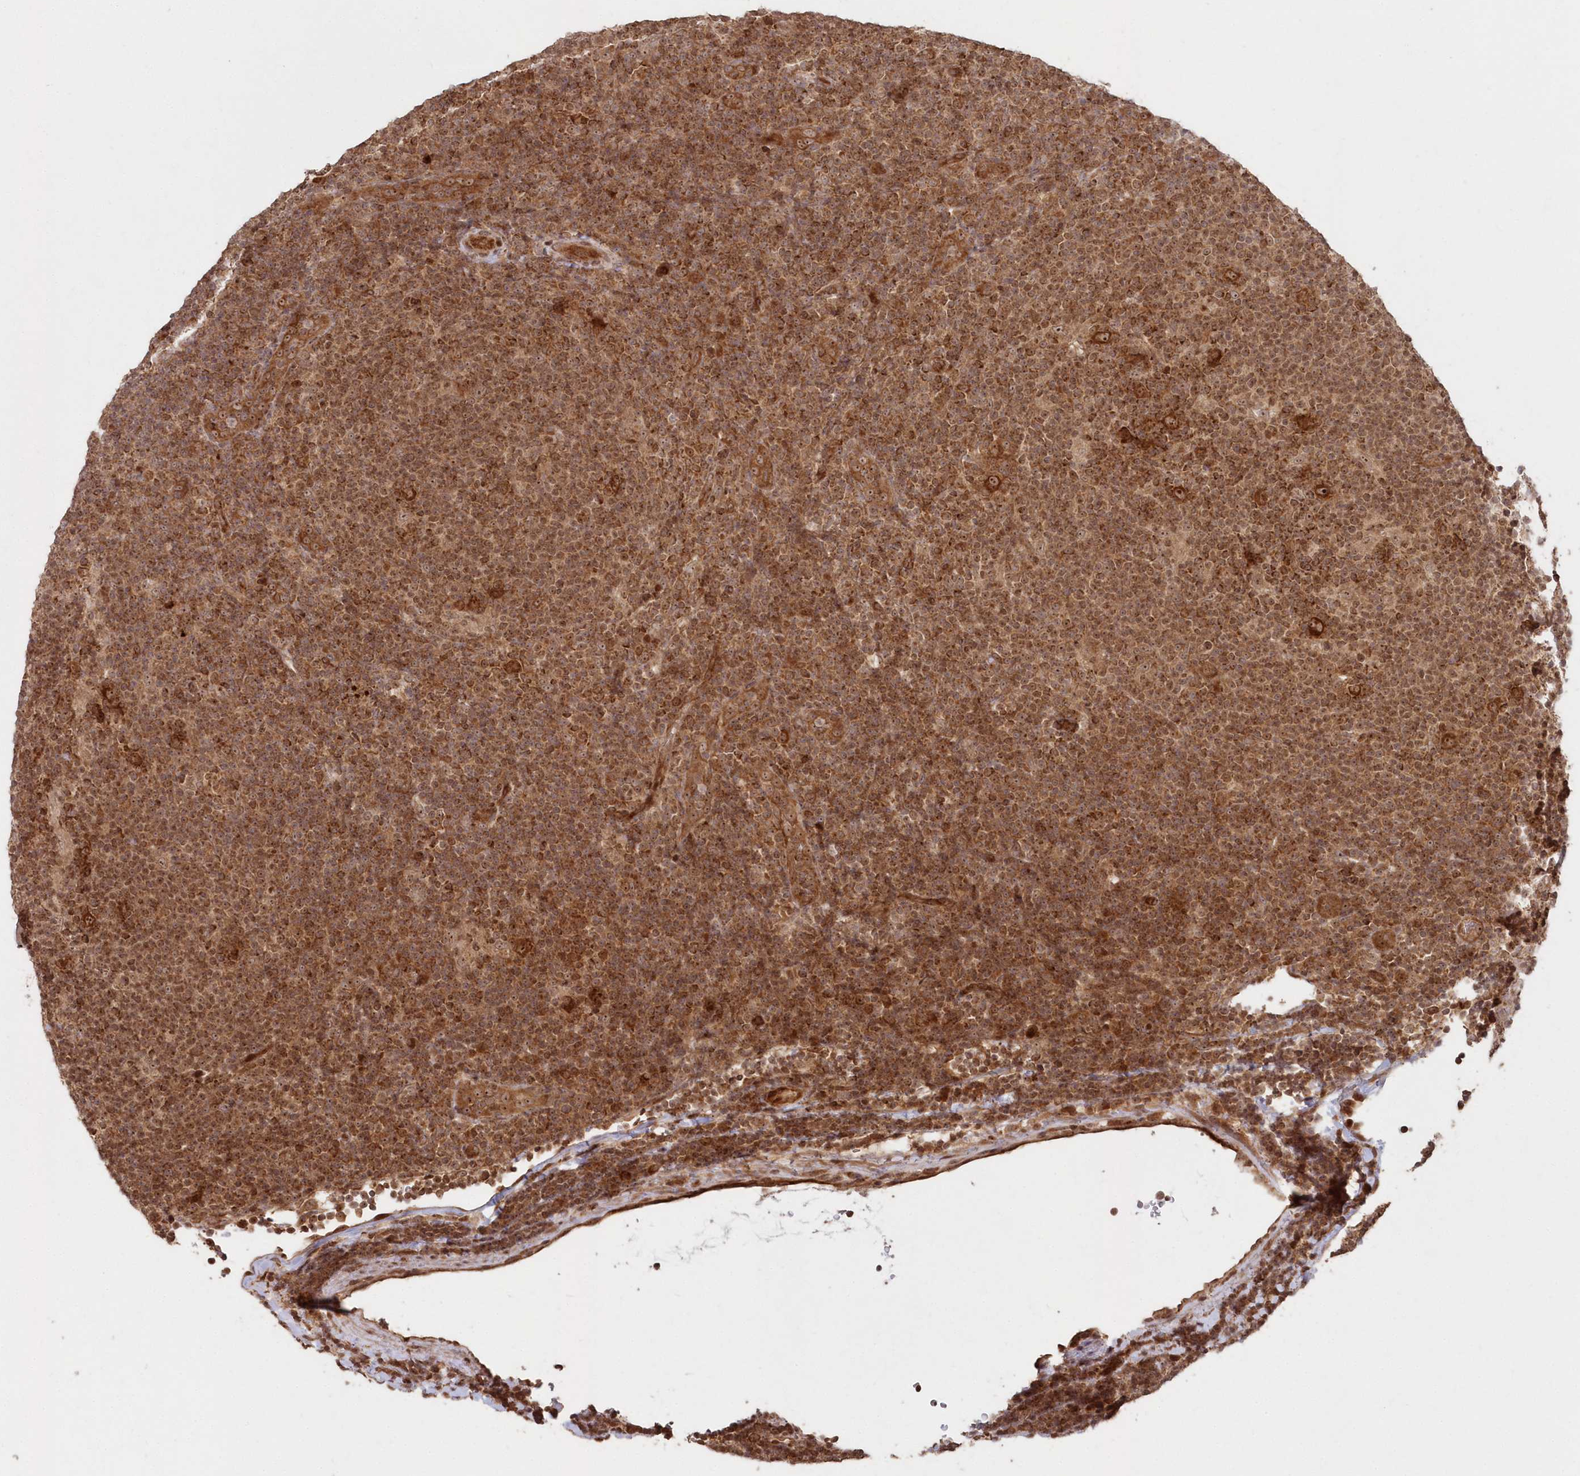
{"staining": {"intensity": "moderate", "quantity": ">75%", "location": "cytoplasmic/membranous,nuclear"}, "tissue": "lymphoma", "cell_type": "Tumor cells", "image_type": "cancer", "snomed": [{"axis": "morphology", "description": "Hodgkin's disease, NOS"}, {"axis": "topography", "description": "Lymph node"}], "caption": "An immunohistochemistry image of tumor tissue is shown. Protein staining in brown labels moderate cytoplasmic/membranous and nuclear positivity in lymphoma within tumor cells.", "gene": "SERINC1", "patient": {"sex": "female", "age": 57}}